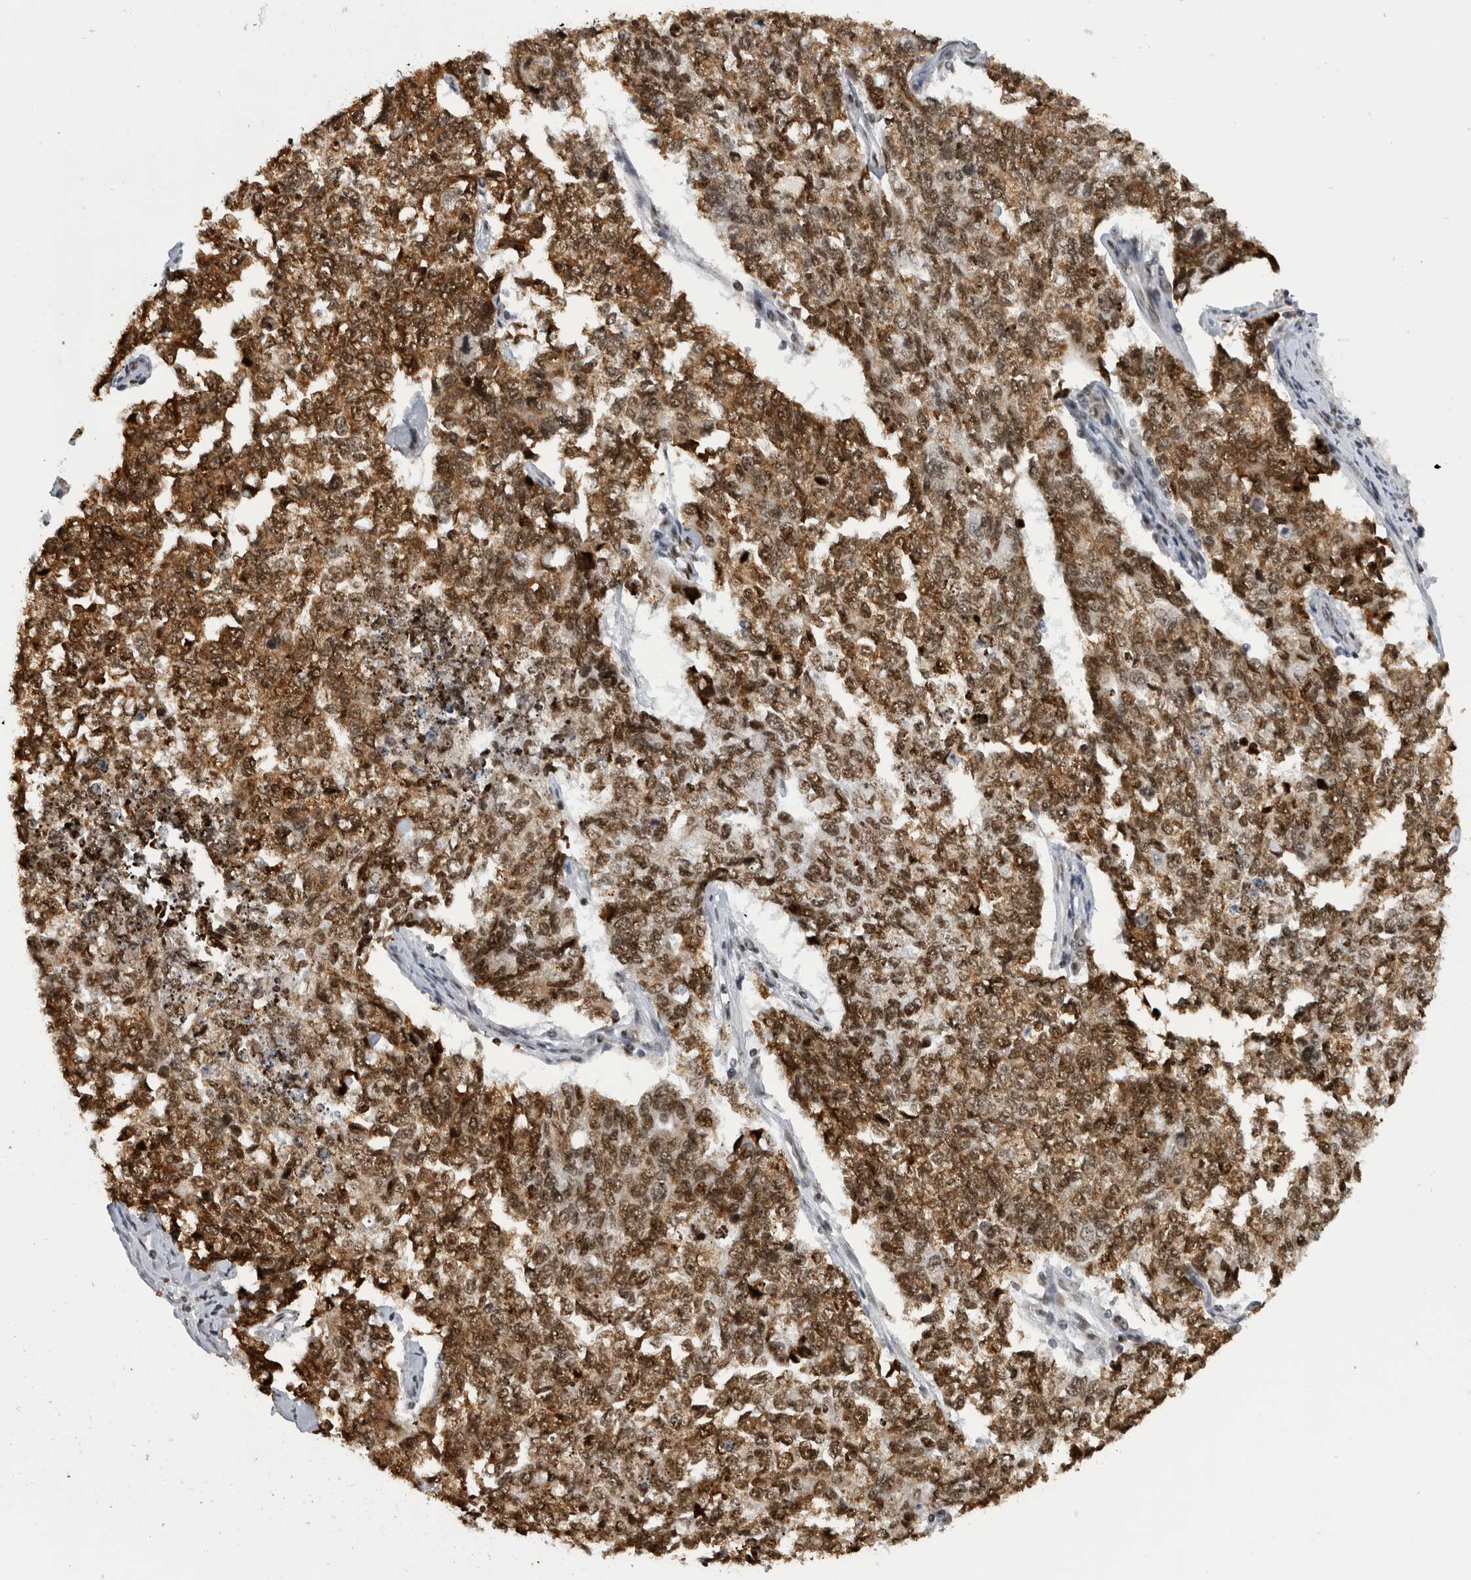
{"staining": {"intensity": "strong", "quantity": ">75%", "location": "nuclear"}, "tissue": "cervical cancer", "cell_type": "Tumor cells", "image_type": "cancer", "snomed": [{"axis": "morphology", "description": "Squamous cell carcinoma, NOS"}, {"axis": "topography", "description": "Cervix"}], "caption": "Tumor cells exhibit high levels of strong nuclear staining in about >75% of cells in squamous cell carcinoma (cervical). Nuclei are stained in blue.", "gene": "ZSCAN2", "patient": {"sex": "female", "age": 63}}